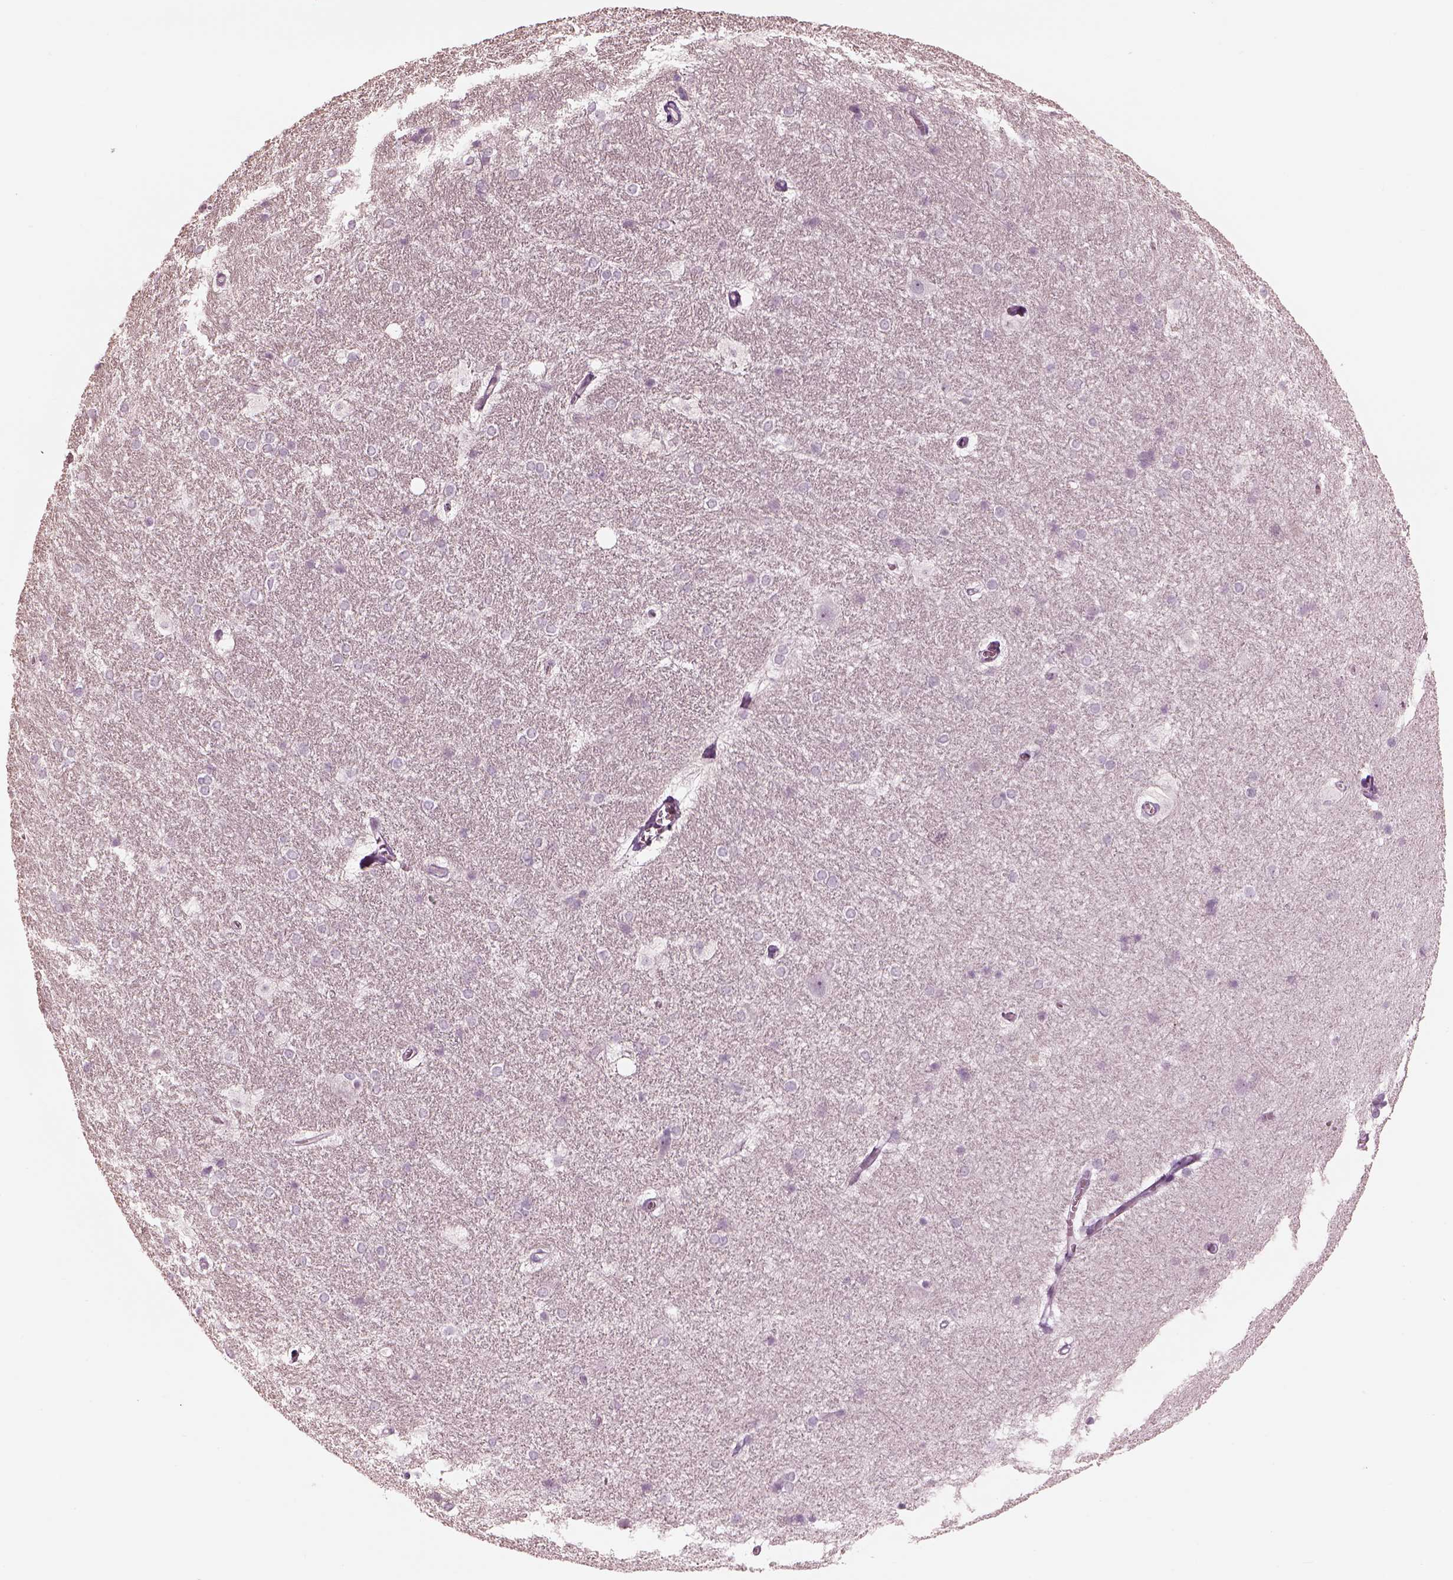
{"staining": {"intensity": "negative", "quantity": "none", "location": "none"}, "tissue": "hippocampus", "cell_type": "Glial cells", "image_type": "normal", "snomed": [{"axis": "morphology", "description": "Normal tissue, NOS"}, {"axis": "topography", "description": "Cerebral cortex"}, {"axis": "topography", "description": "Hippocampus"}], "caption": "The histopathology image displays no staining of glial cells in benign hippocampus. (IHC, brightfield microscopy, high magnification).", "gene": "RSPH9", "patient": {"sex": "female", "age": 19}}